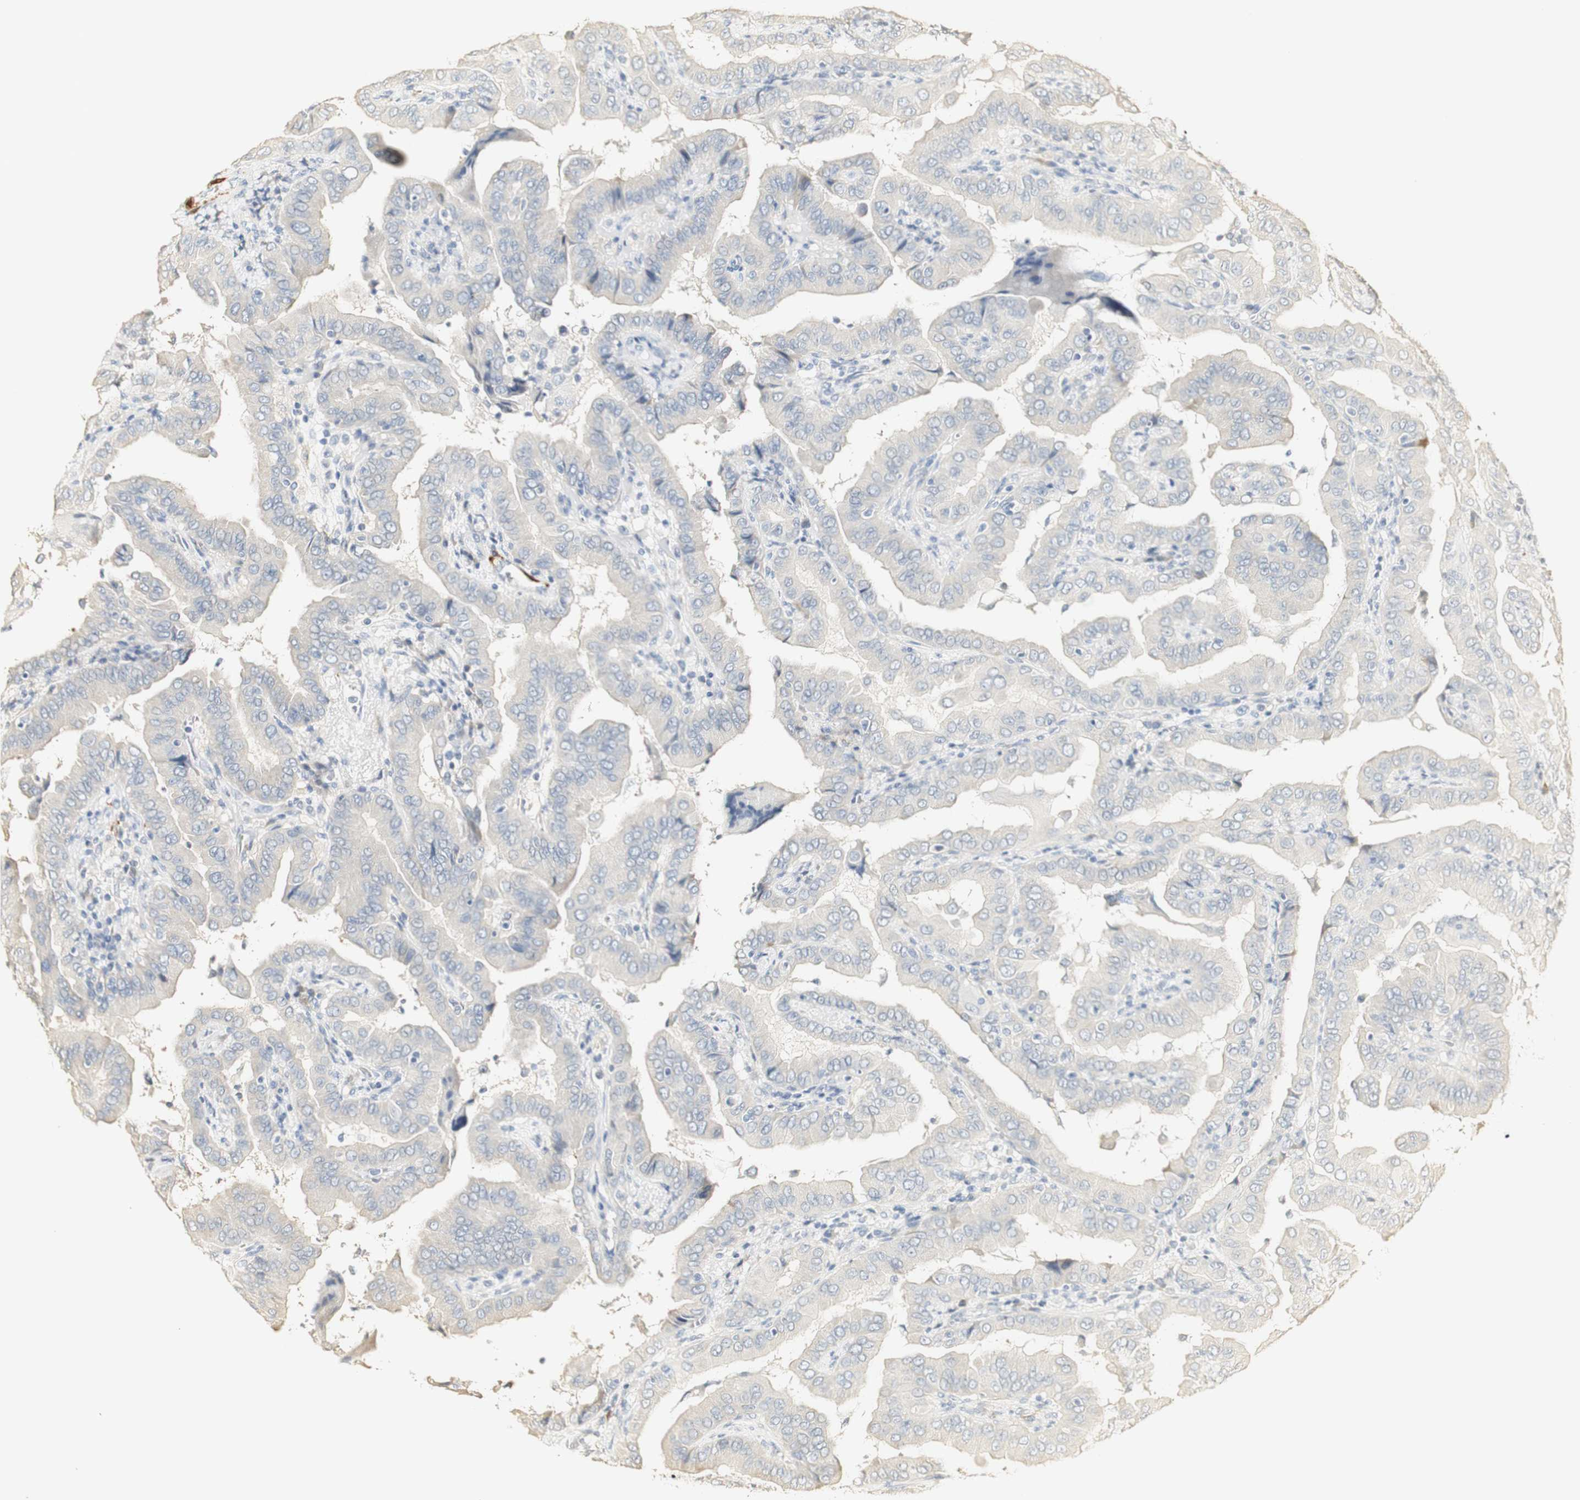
{"staining": {"intensity": "negative", "quantity": "none", "location": "none"}, "tissue": "thyroid cancer", "cell_type": "Tumor cells", "image_type": "cancer", "snomed": [{"axis": "morphology", "description": "Papillary adenocarcinoma, NOS"}, {"axis": "topography", "description": "Thyroid gland"}], "caption": "An immunohistochemistry (IHC) histopathology image of papillary adenocarcinoma (thyroid) is shown. There is no staining in tumor cells of papillary adenocarcinoma (thyroid).", "gene": "FMO3", "patient": {"sex": "male", "age": 33}}